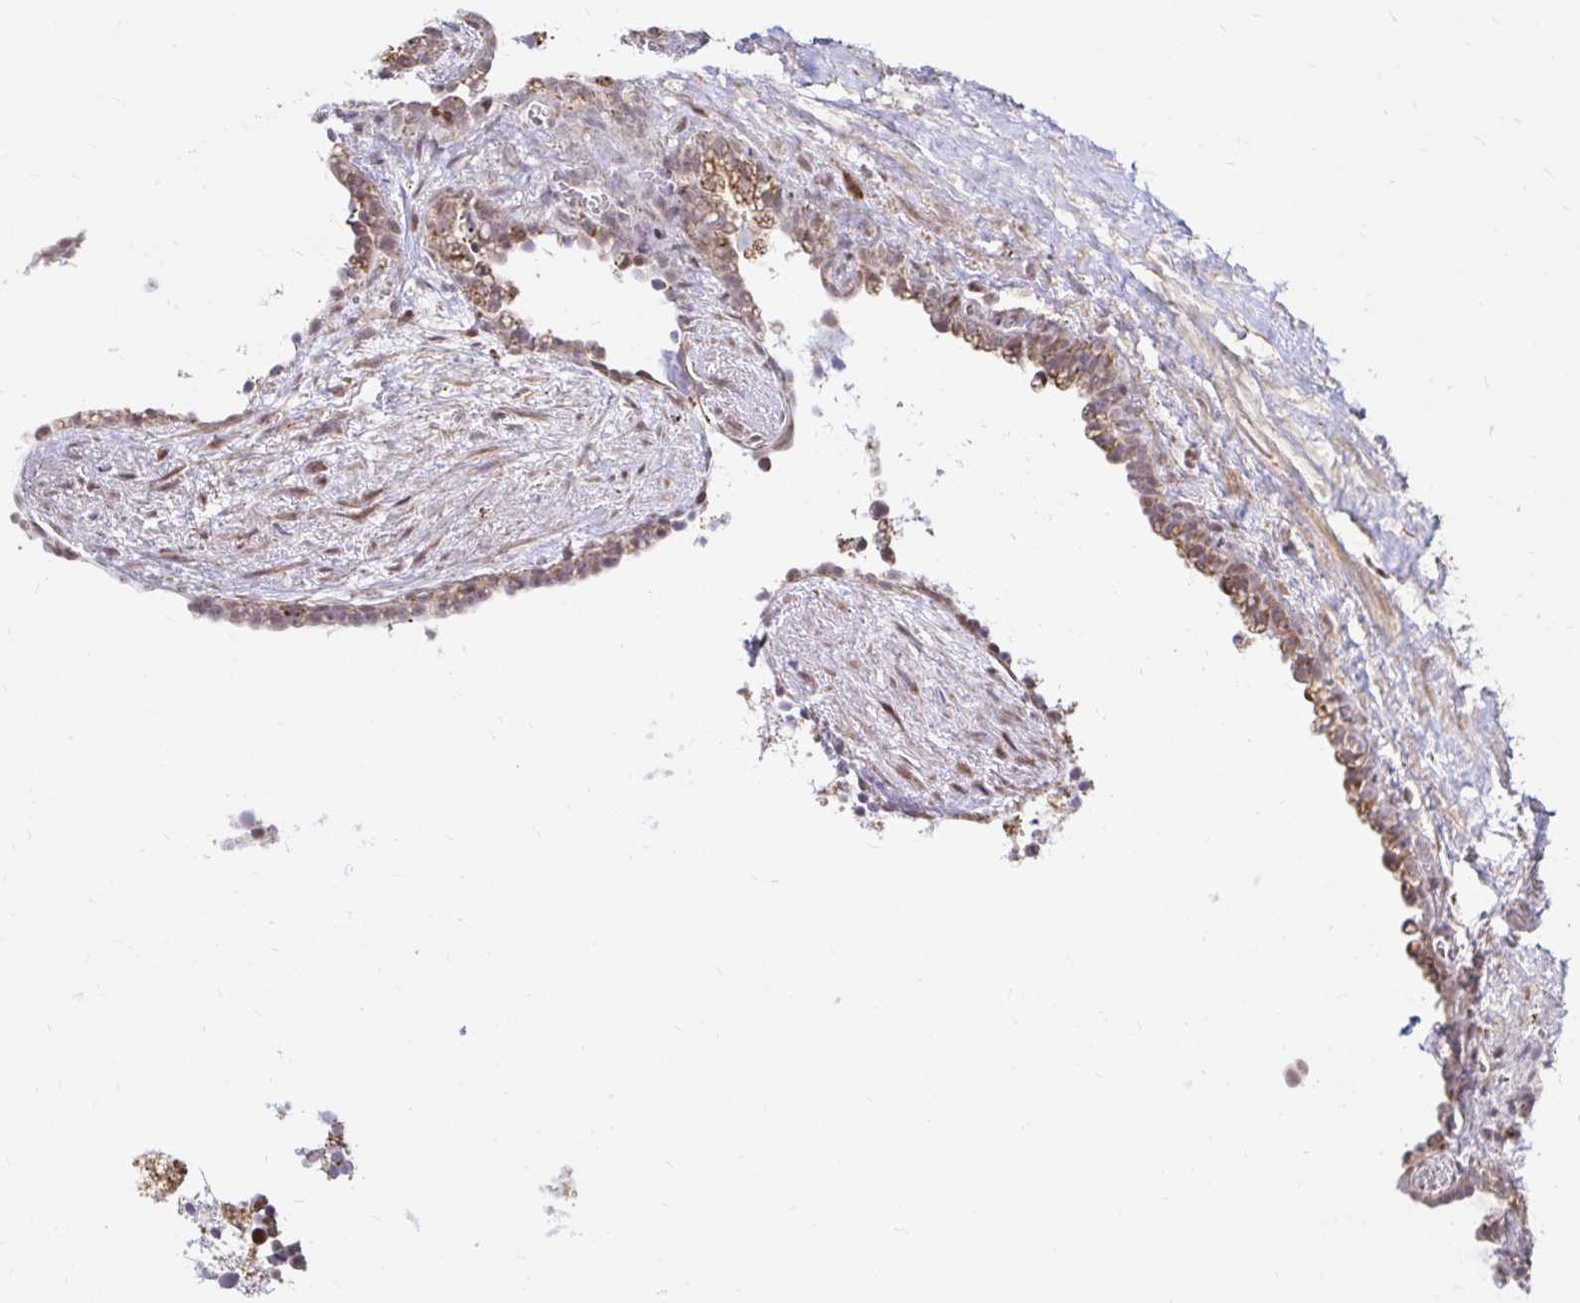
{"staining": {"intensity": "moderate", "quantity": "25%-75%", "location": "cytoplasmic/membranous"}, "tissue": "seminal vesicle", "cell_type": "Glandular cells", "image_type": "normal", "snomed": [{"axis": "morphology", "description": "Normal tissue, NOS"}, {"axis": "topography", "description": "Seminal veicle"}], "caption": "Human seminal vesicle stained for a protein (brown) displays moderate cytoplasmic/membranous positive expression in about 25%-75% of glandular cells.", "gene": "TIMM50", "patient": {"sex": "male", "age": 76}}